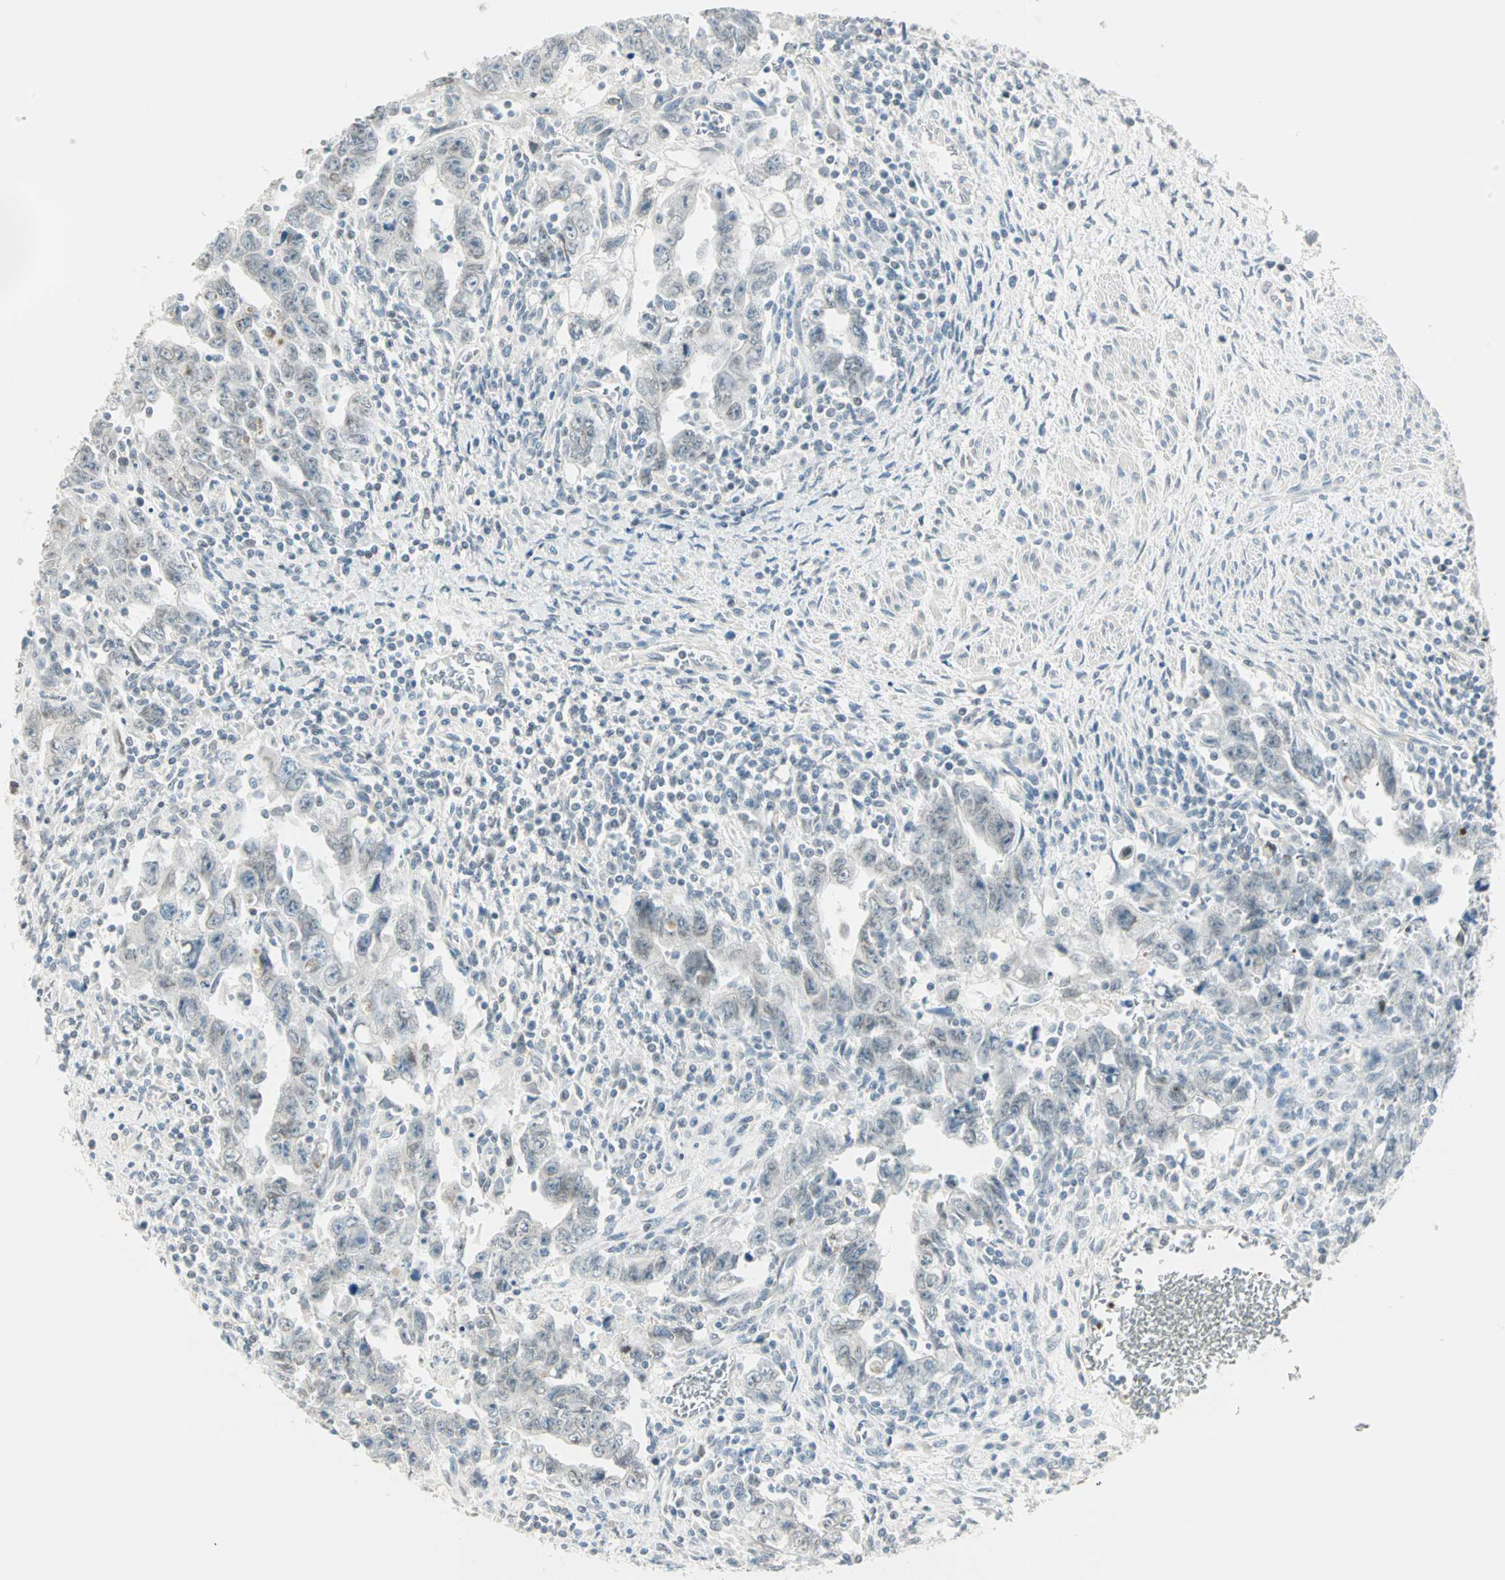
{"staining": {"intensity": "negative", "quantity": "none", "location": "none"}, "tissue": "testis cancer", "cell_type": "Tumor cells", "image_type": "cancer", "snomed": [{"axis": "morphology", "description": "Carcinoma, Embryonal, NOS"}, {"axis": "topography", "description": "Testis"}], "caption": "Immunohistochemical staining of testis embryonal carcinoma displays no significant positivity in tumor cells.", "gene": "BCAN", "patient": {"sex": "male", "age": 28}}